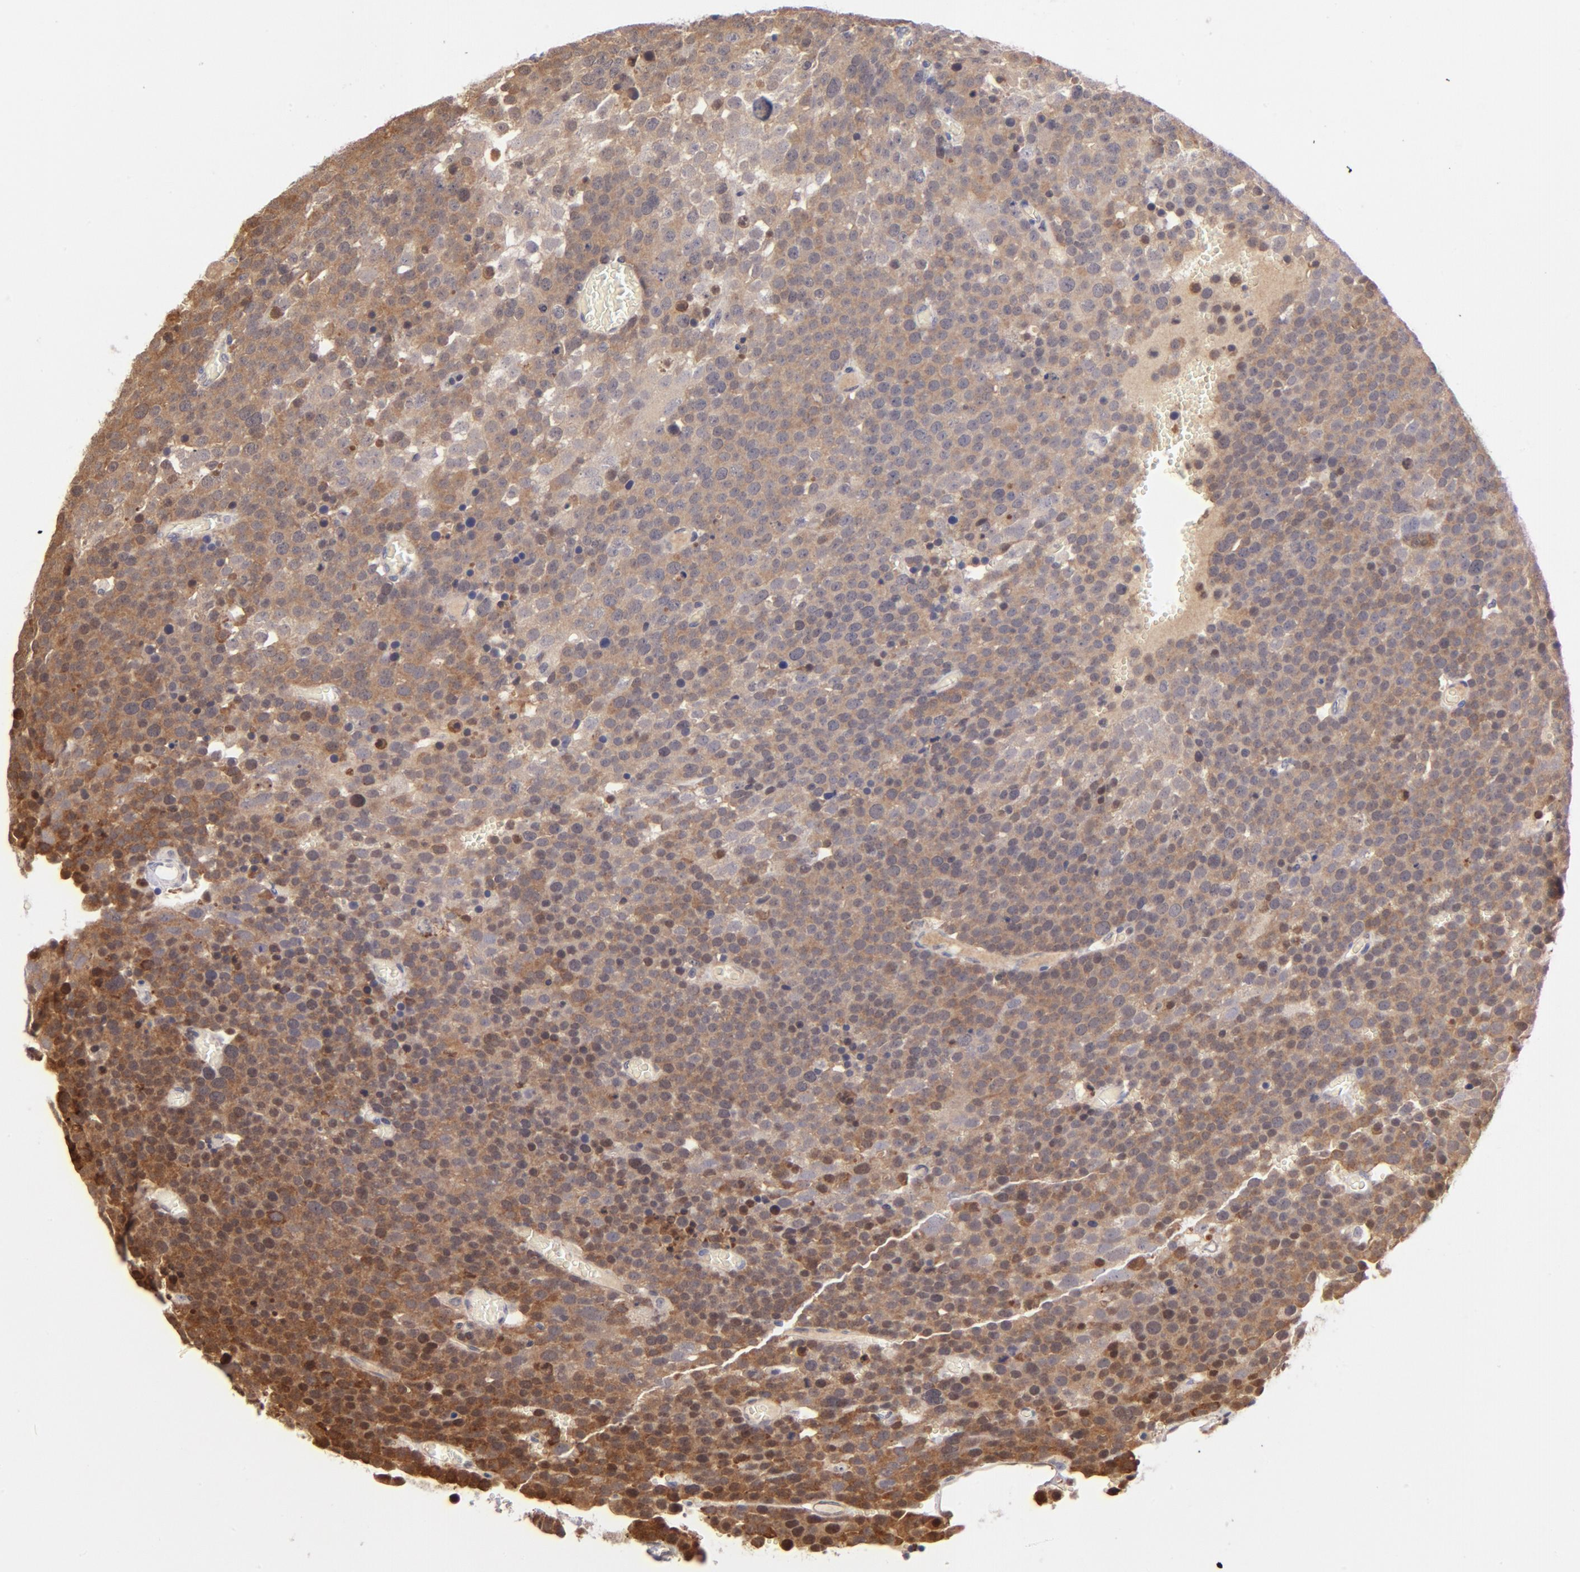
{"staining": {"intensity": "moderate", "quantity": ">75%", "location": "cytoplasmic/membranous"}, "tissue": "testis cancer", "cell_type": "Tumor cells", "image_type": "cancer", "snomed": [{"axis": "morphology", "description": "Seminoma, NOS"}, {"axis": "topography", "description": "Testis"}], "caption": "This is a histology image of immunohistochemistry (IHC) staining of seminoma (testis), which shows moderate expression in the cytoplasmic/membranous of tumor cells.", "gene": "YWHAB", "patient": {"sex": "male", "age": 71}}